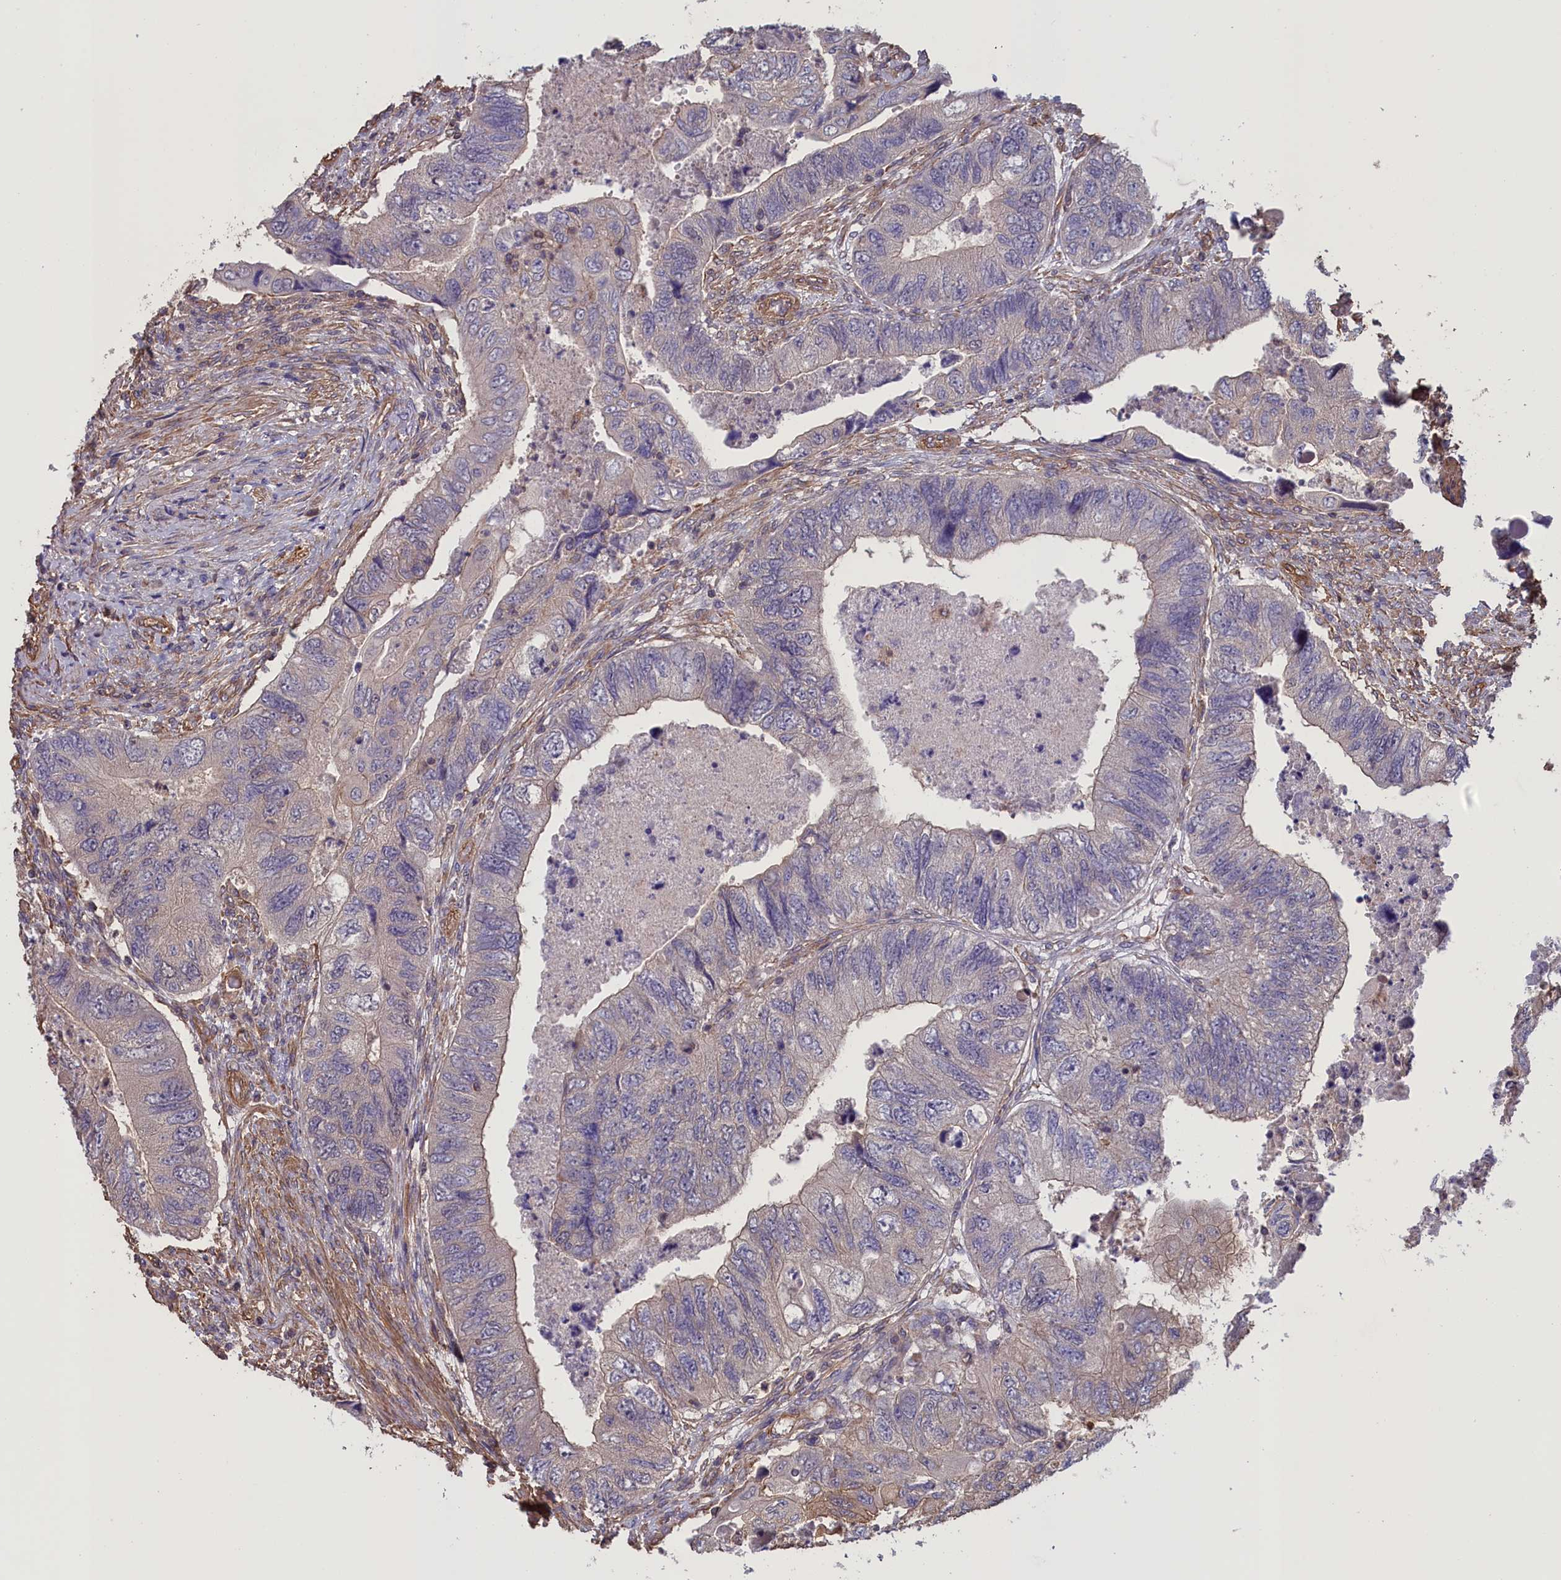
{"staining": {"intensity": "weak", "quantity": "<25%", "location": "cytoplasmic/membranous"}, "tissue": "colorectal cancer", "cell_type": "Tumor cells", "image_type": "cancer", "snomed": [{"axis": "morphology", "description": "Adenocarcinoma, NOS"}, {"axis": "topography", "description": "Rectum"}], "caption": "Immunohistochemical staining of human adenocarcinoma (colorectal) exhibits no significant positivity in tumor cells.", "gene": "DAPK3", "patient": {"sex": "male", "age": 63}}